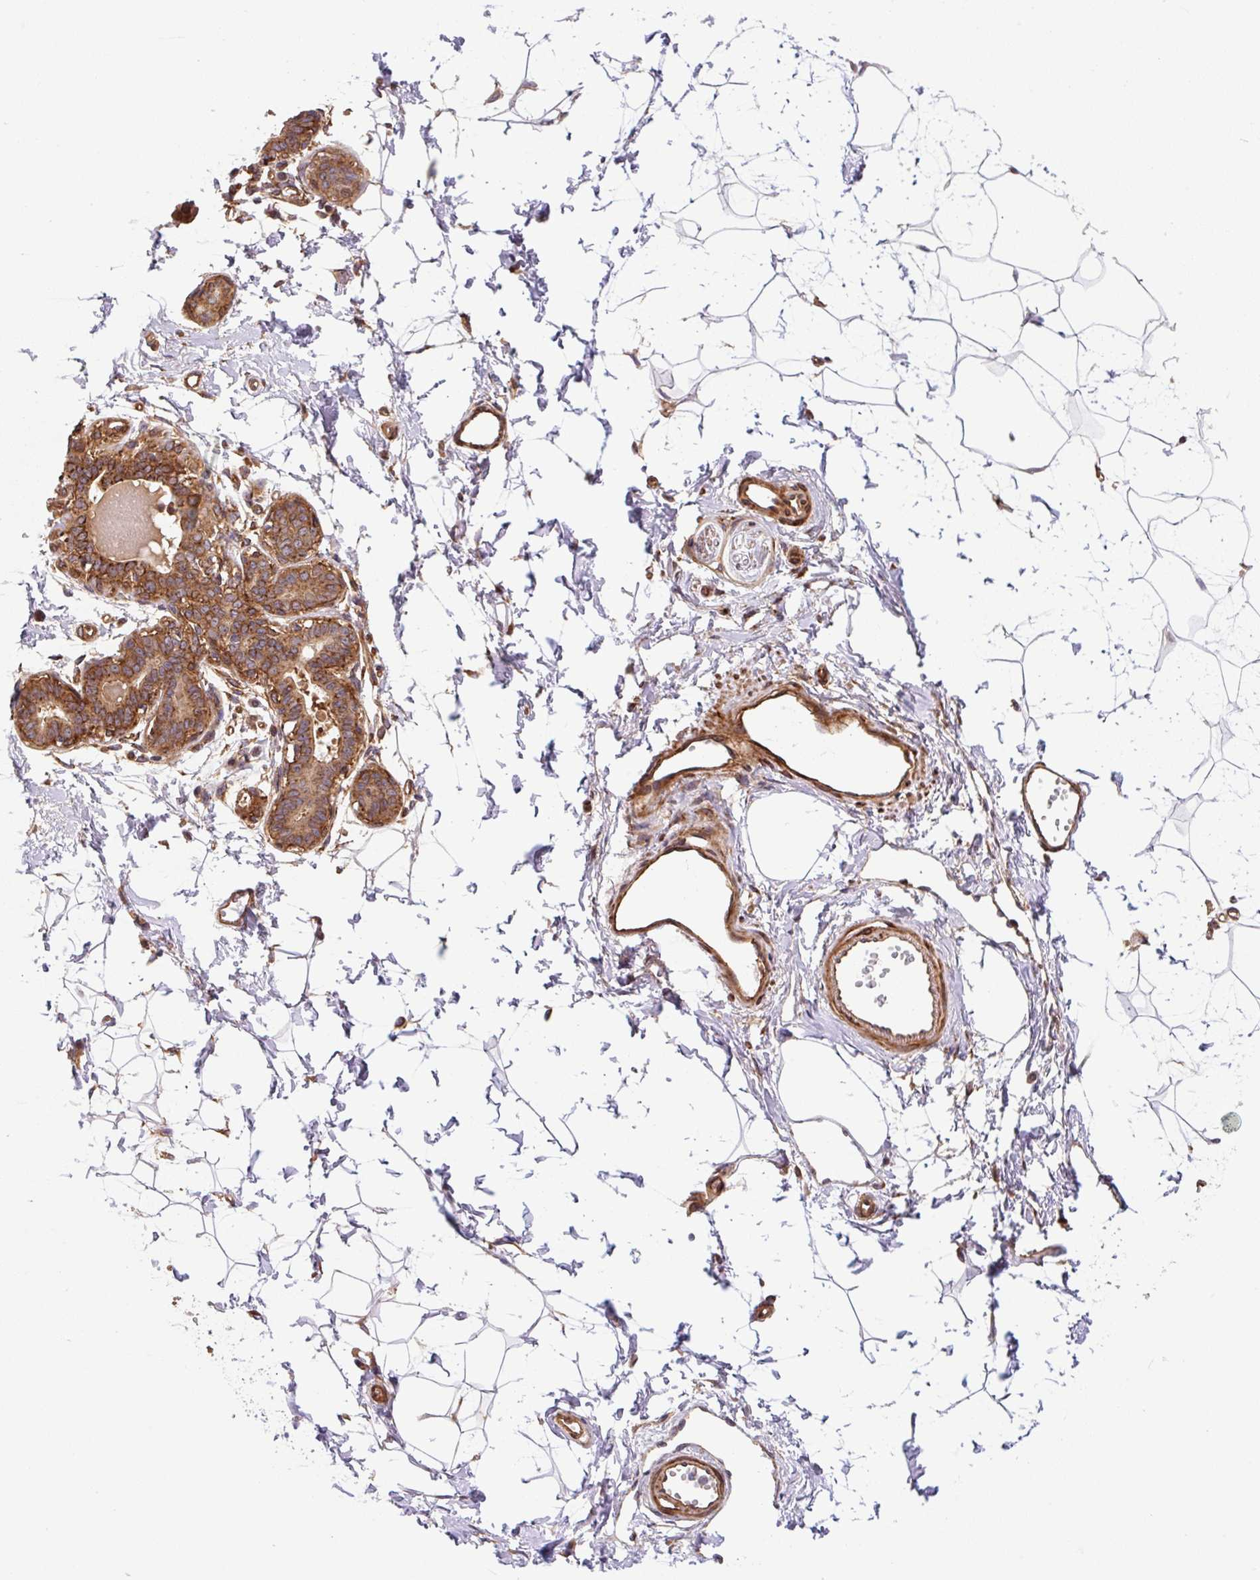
{"staining": {"intensity": "negative", "quantity": "none", "location": "none"}, "tissue": "breast", "cell_type": "Adipocytes", "image_type": "normal", "snomed": [{"axis": "morphology", "description": "Normal tissue, NOS"}, {"axis": "topography", "description": "Breast"}], "caption": "DAB immunohistochemical staining of normal breast demonstrates no significant staining in adipocytes. (Immunohistochemistry, brightfield microscopy, high magnification).", "gene": "SEPTIN10", "patient": {"sex": "female", "age": 45}}